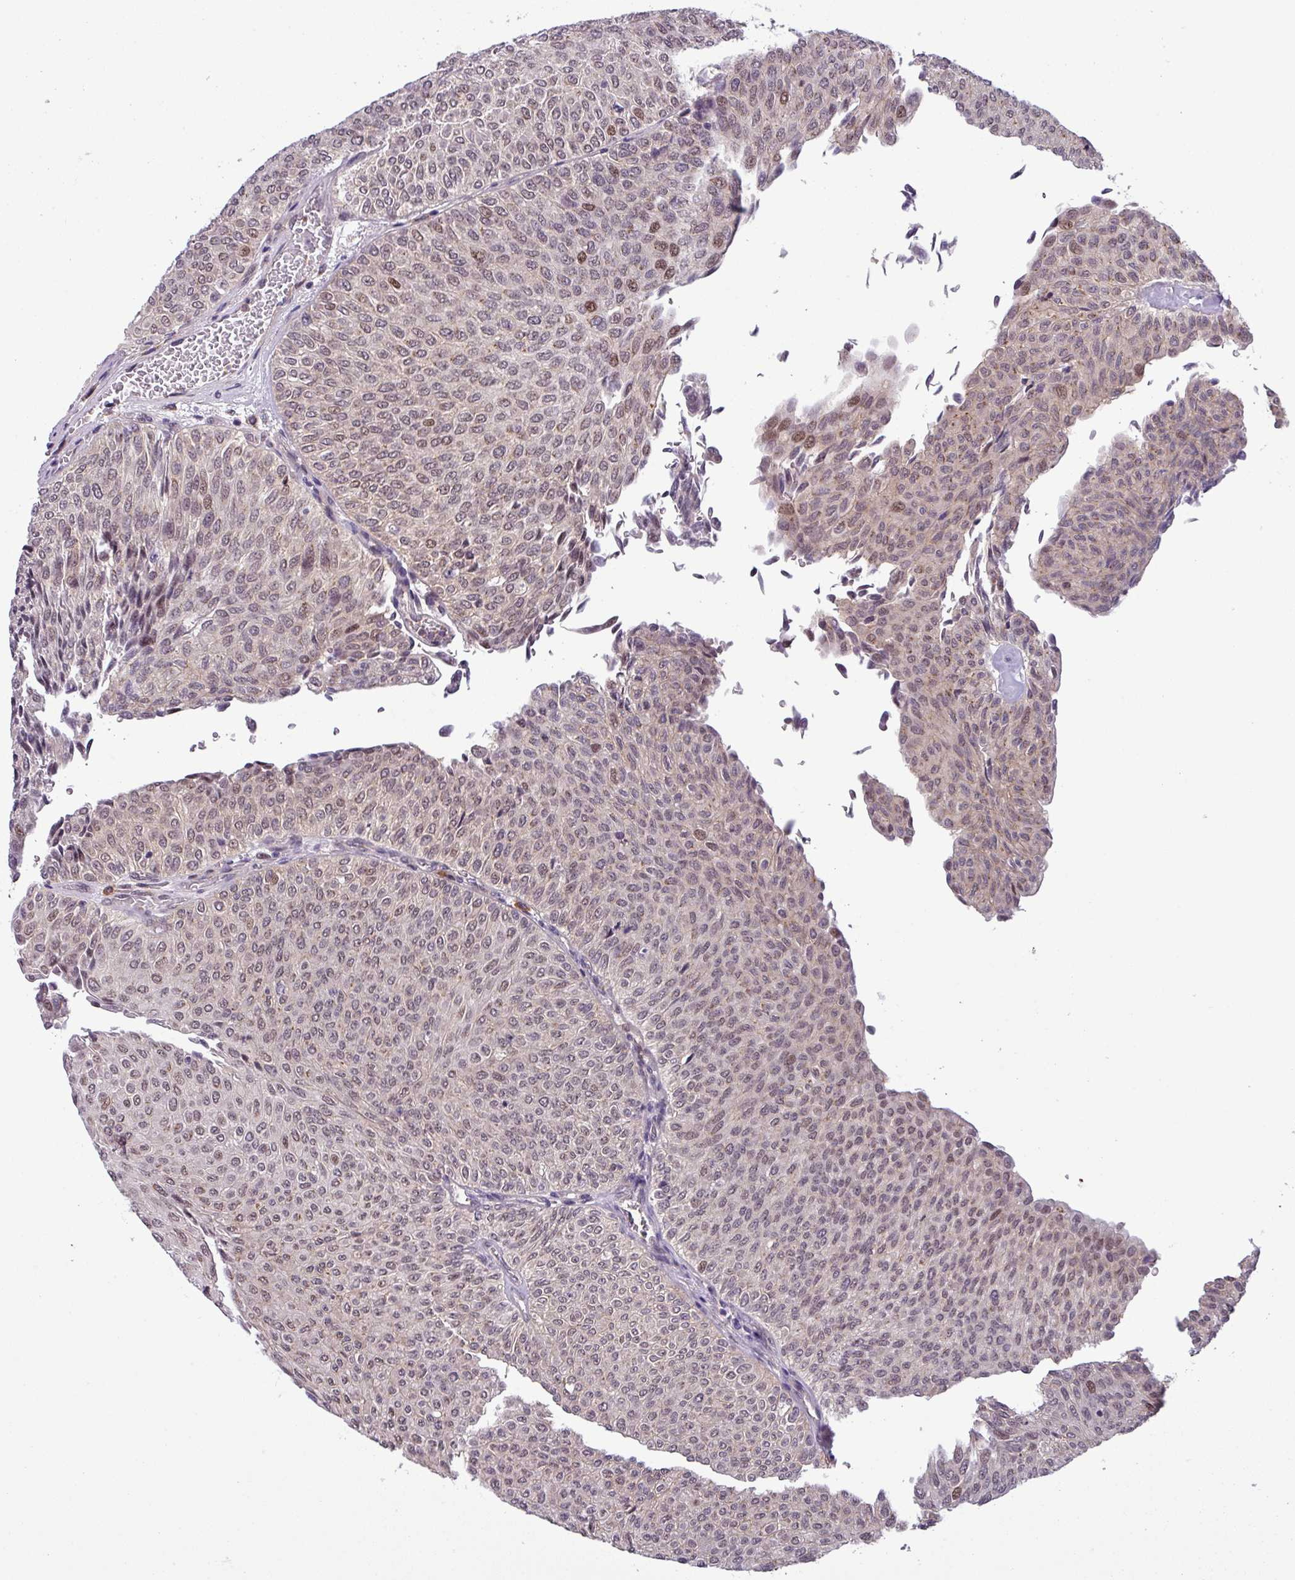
{"staining": {"intensity": "weak", "quantity": "25%-75%", "location": "nuclear"}, "tissue": "urothelial cancer", "cell_type": "Tumor cells", "image_type": "cancer", "snomed": [{"axis": "morphology", "description": "Urothelial carcinoma, Low grade"}, {"axis": "topography", "description": "Urinary bladder"}], "caption": "Tumor cells demonstrate low levels of weak nuclear expression in about 25%-75% of cells in urothelial cancer. Nuclei are stained in blue.", "gene": "NPFFR1", "patient": {"sex": "male", "age": 78}}